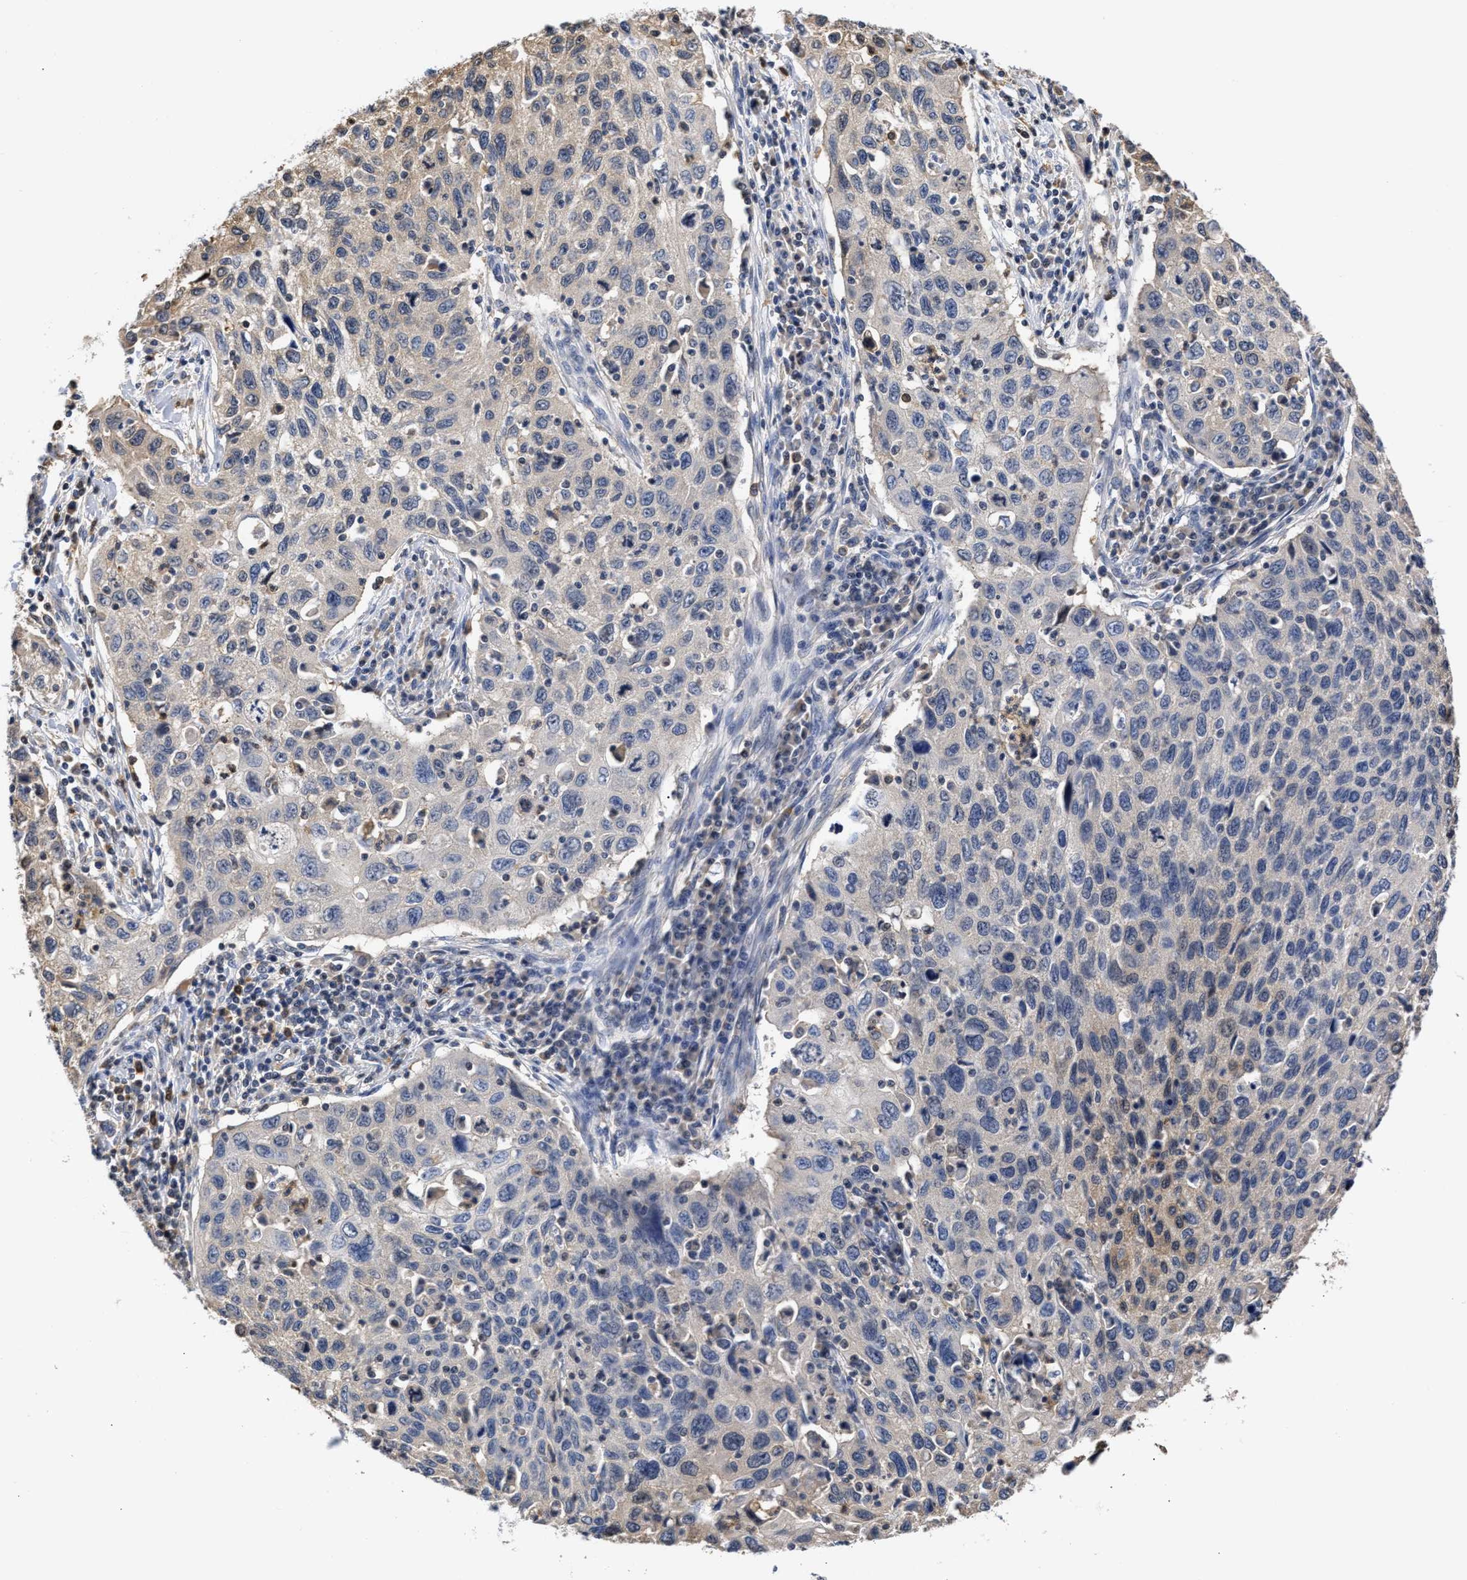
{"staining": {"intensity": "weak", "quantity": "<25%", "location": "cytoplasmic/membranous"}, "tissue": "cervical cancer", "cell_type": "Tumor cells", "image_type": "cancer", "snomed": [{"axis": "morphology", "description": "Squamous cell carcinoma, NOS"}, {"axis": "topography", "description": "Cervix"}], "caption": "The image displays no significant staining in tumor cells of cervical squamous cell carcinoma.", "gene": "KLHDC1", "patient": {"sex": "female", "age": 53}}